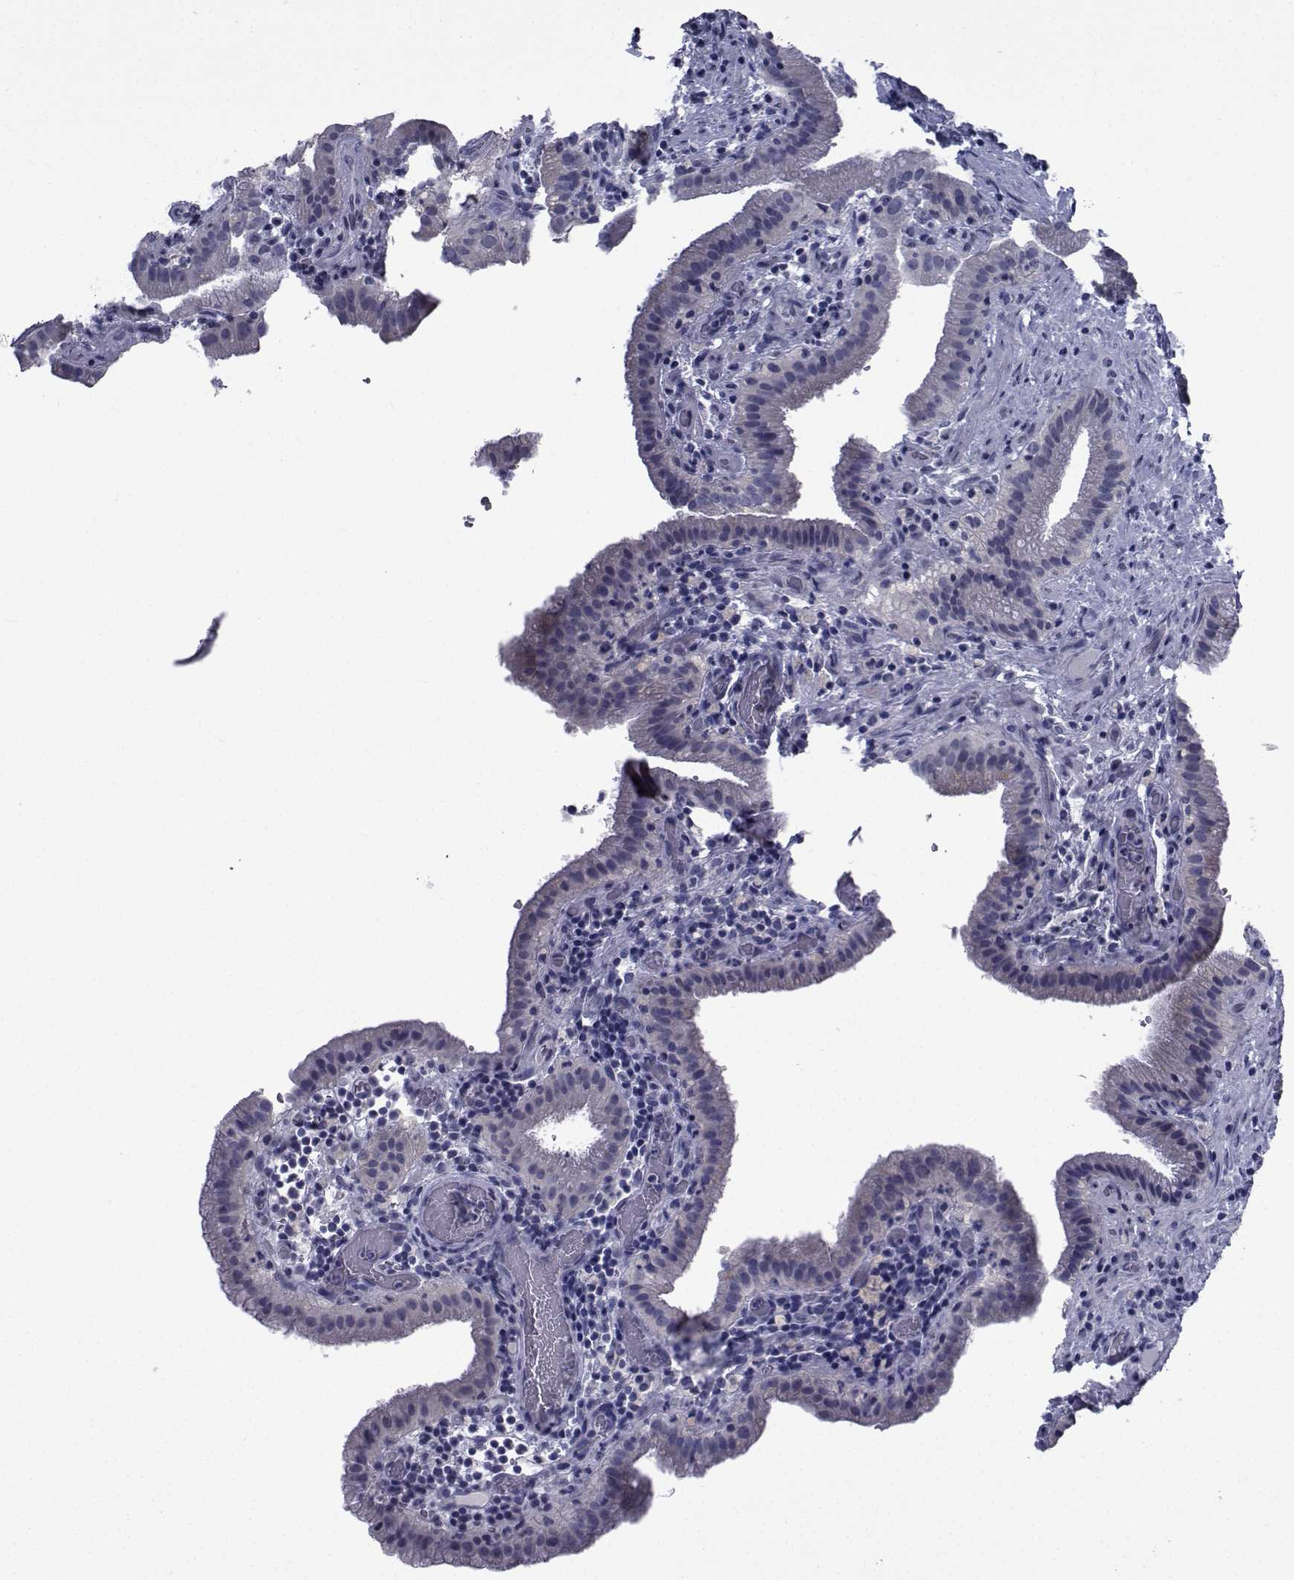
{"staining": {"intensity": "negative", "quantity": "none", "location": "none"}, "tissue": "gallbladder", "cell_type": "Glandular cells", "image_type": "normal", "snomed": [{"axis": "morphology", "description": "Normal tissue, NOS"}, {"axis": "topography", "description": "Gallbladder"}], "caption": "High power microscopy photomicrograph of an immunohistochemistry micrograph of benign gallbladder, revealing no significant expression in glandular cells. Brightfield microscopy of IHC stained with DAB (brown) and hematoxylin (blue), captured at high magnification.", "gene": "CHRNA1", "patient": {"sex": "male", "age": 62}}